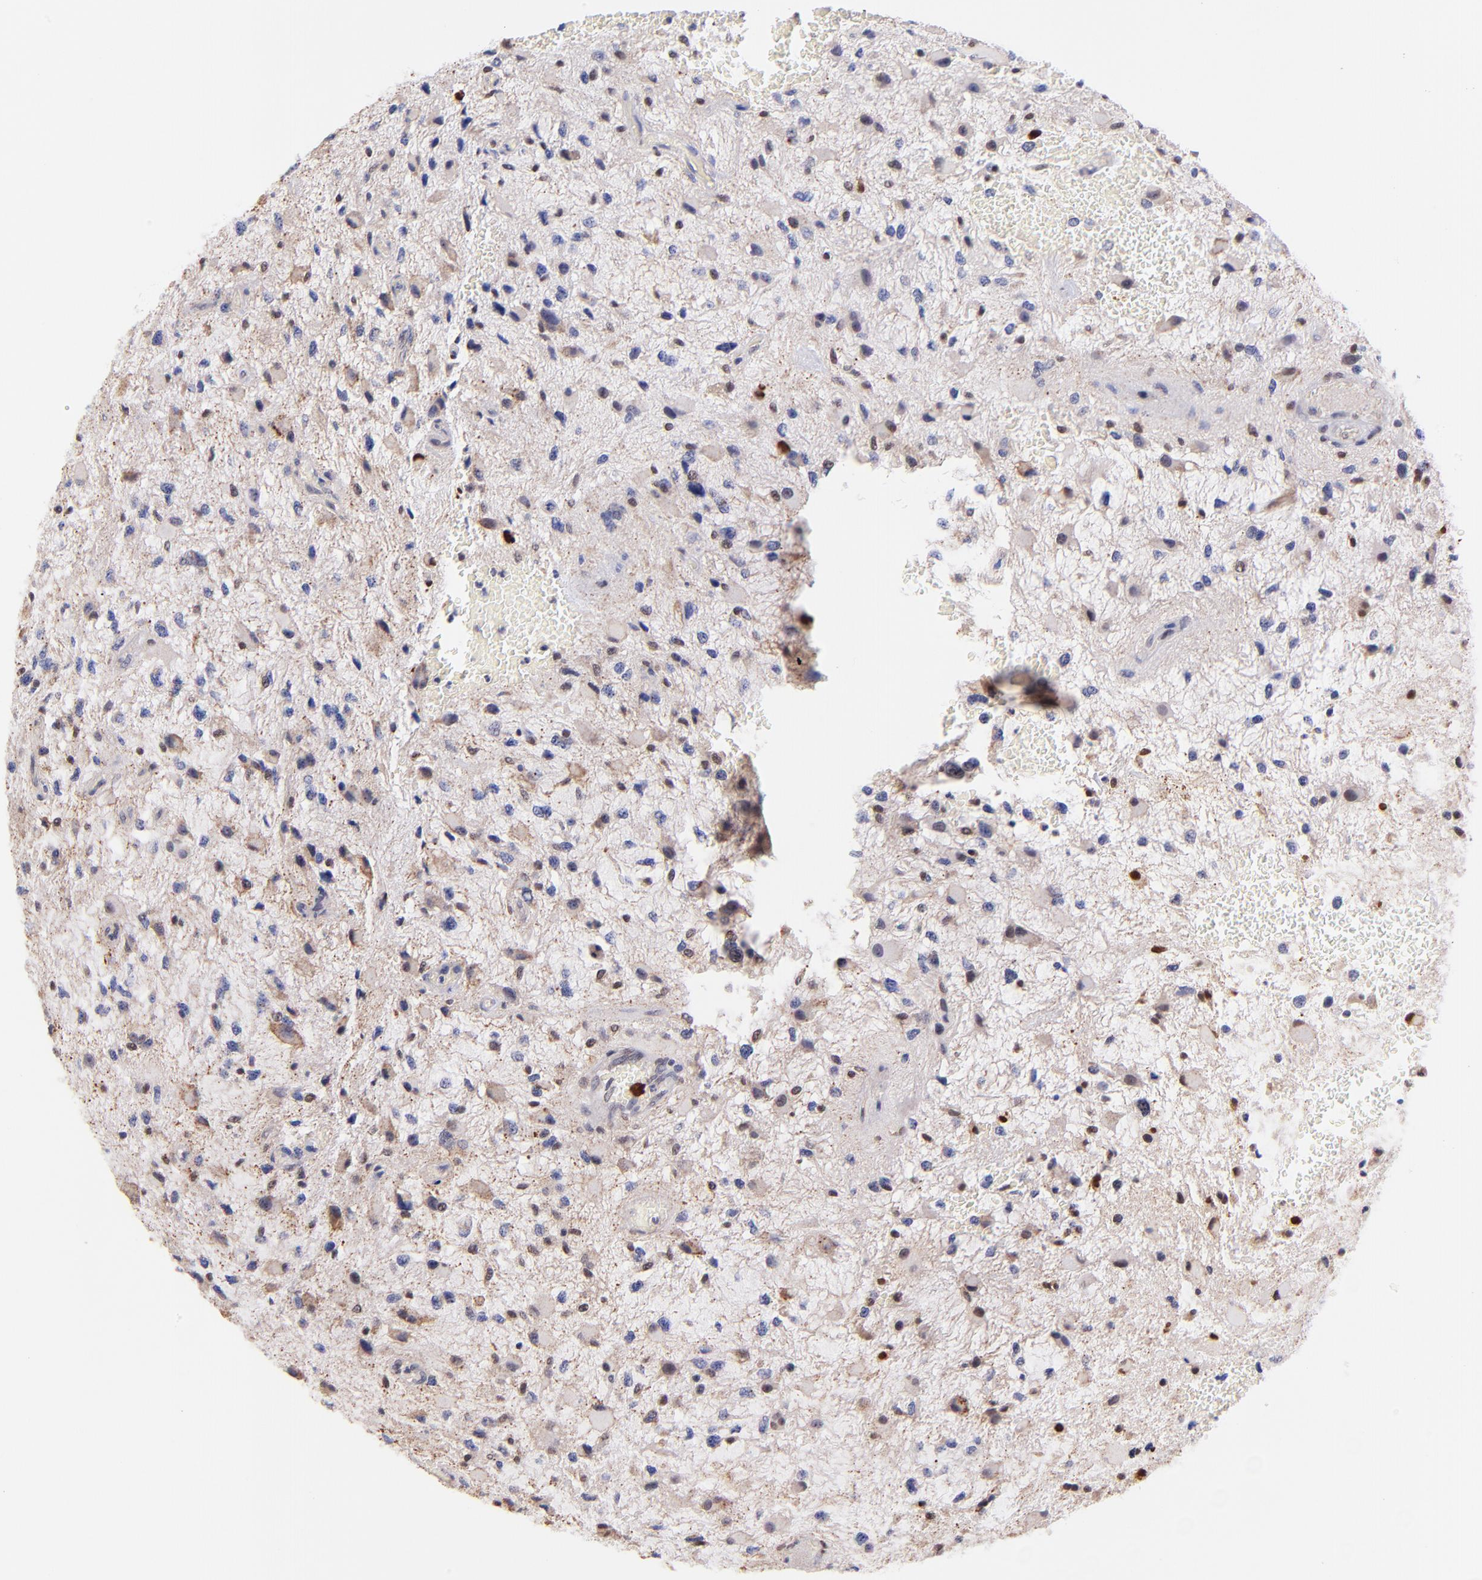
{"staining": {"intensity": "weak", "quantity": ">75%", "location": "nuclear"}, "tissue": "glioma", "cell_type": "Tumor cells", "image_type": "cancer", "snomed": [{"axis": "morphology", "description": "Glioma, malignant, High grade"}, {"axis": "topography", "description": "Brain"}], "caption": "Protein staining displays weak nuclear positivity in approximately >75% of tumor cells in high-grade glioma (malignant).", "gene": "MIDEAS", "patient": {"sex": "female", "age": 60}}